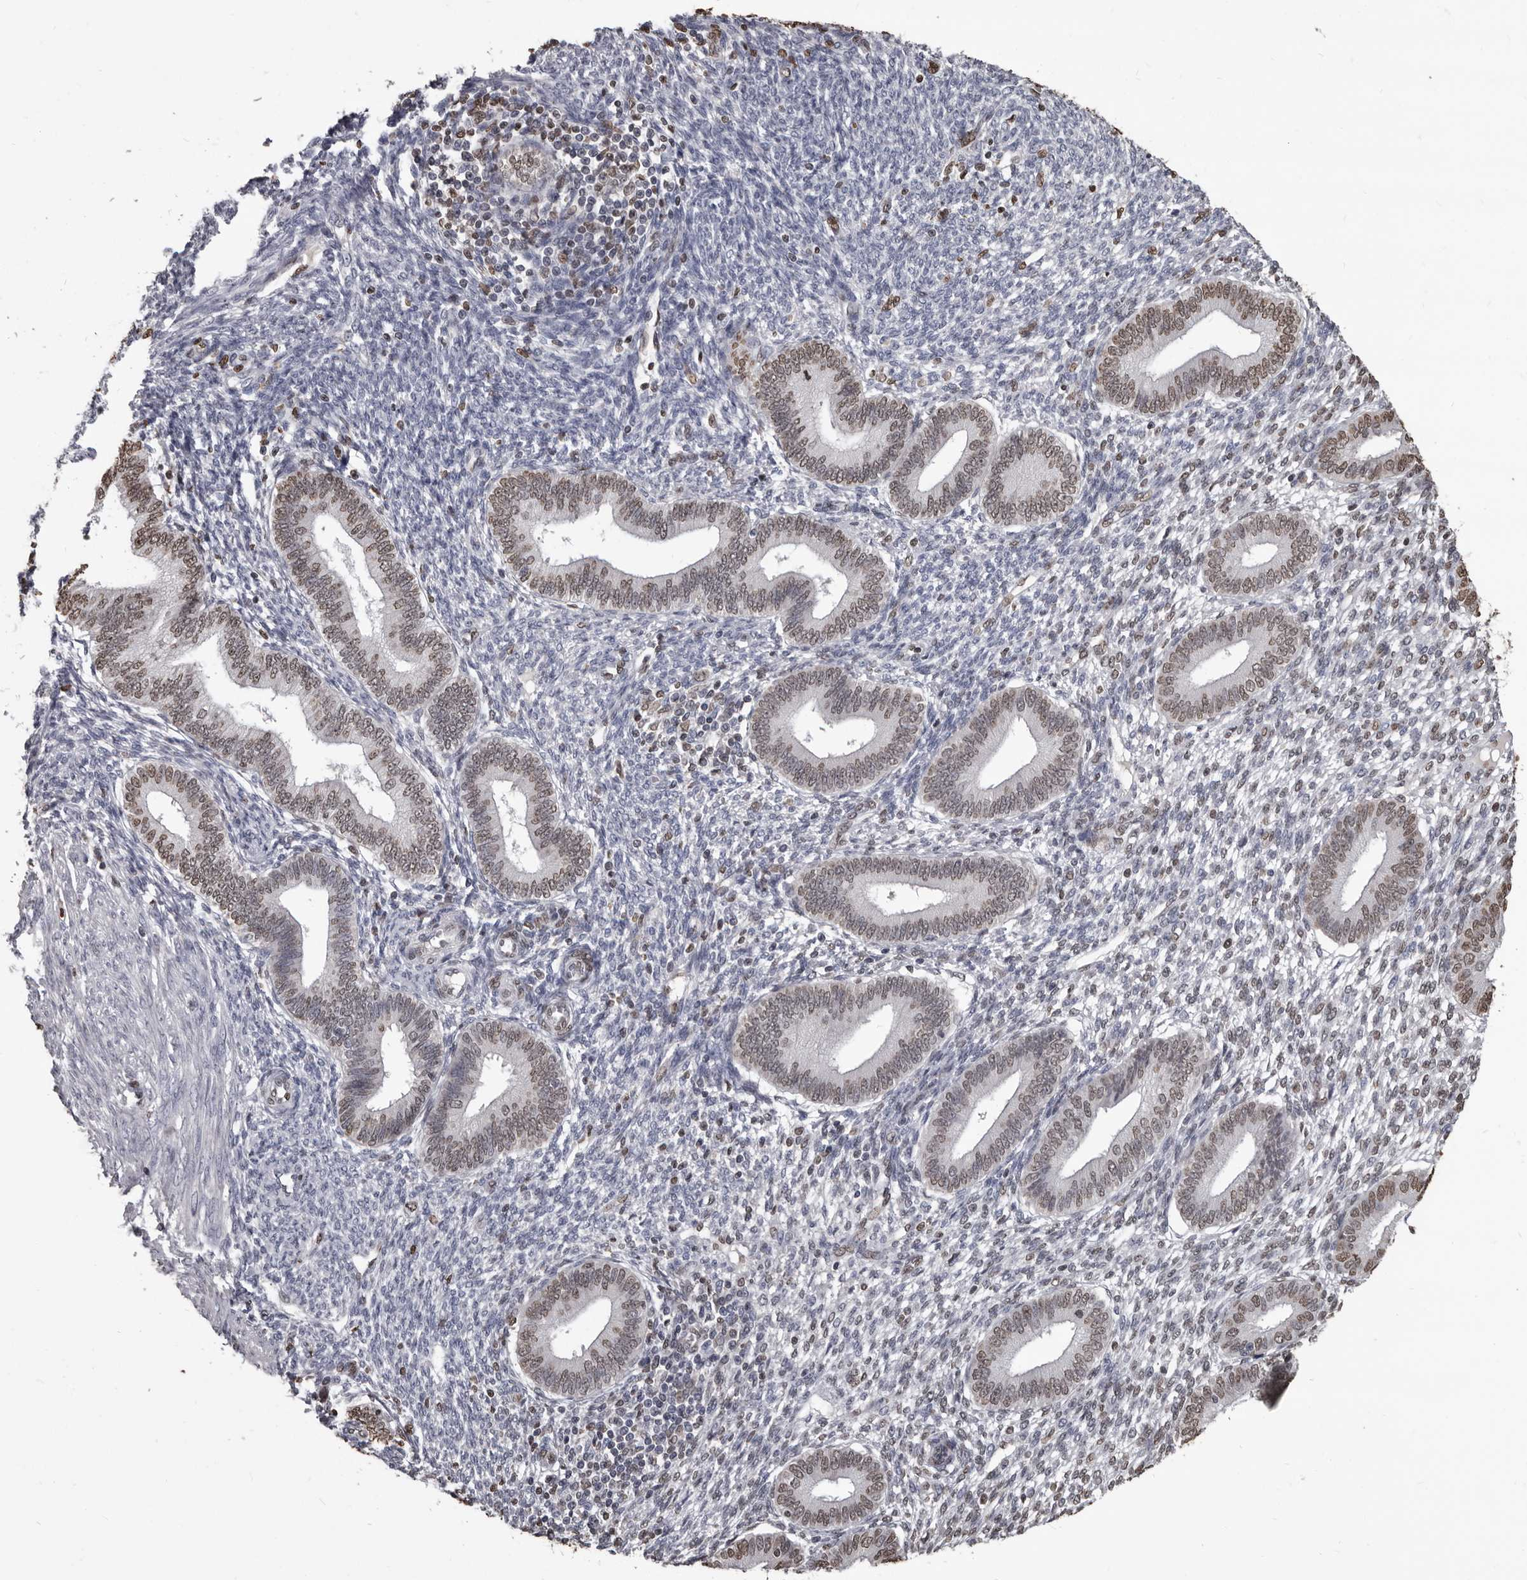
{"staining": {"intensity": "weak", "quantity": "25%-75%", "location": "nuclear"}, "tissue": "endometrium", "cell_type": "Cells in endometrial stroma", "image_type": "normal", "snomed": [{"axis": "morphology", "description": "Normal tissue, NOS"}, {"axis": "topography", "description": "Endometrium"}], "caption": "This micrograph shows normal endometrium stained with immunohistochemistry (IHC) to label a protein in brown. The nuclear of cells in endometrial stroma show weak positivity for the protein. Nuclei are counter-stained blue.", "gene": "AHR", "patient": {"sex": "female", "age": 46}}